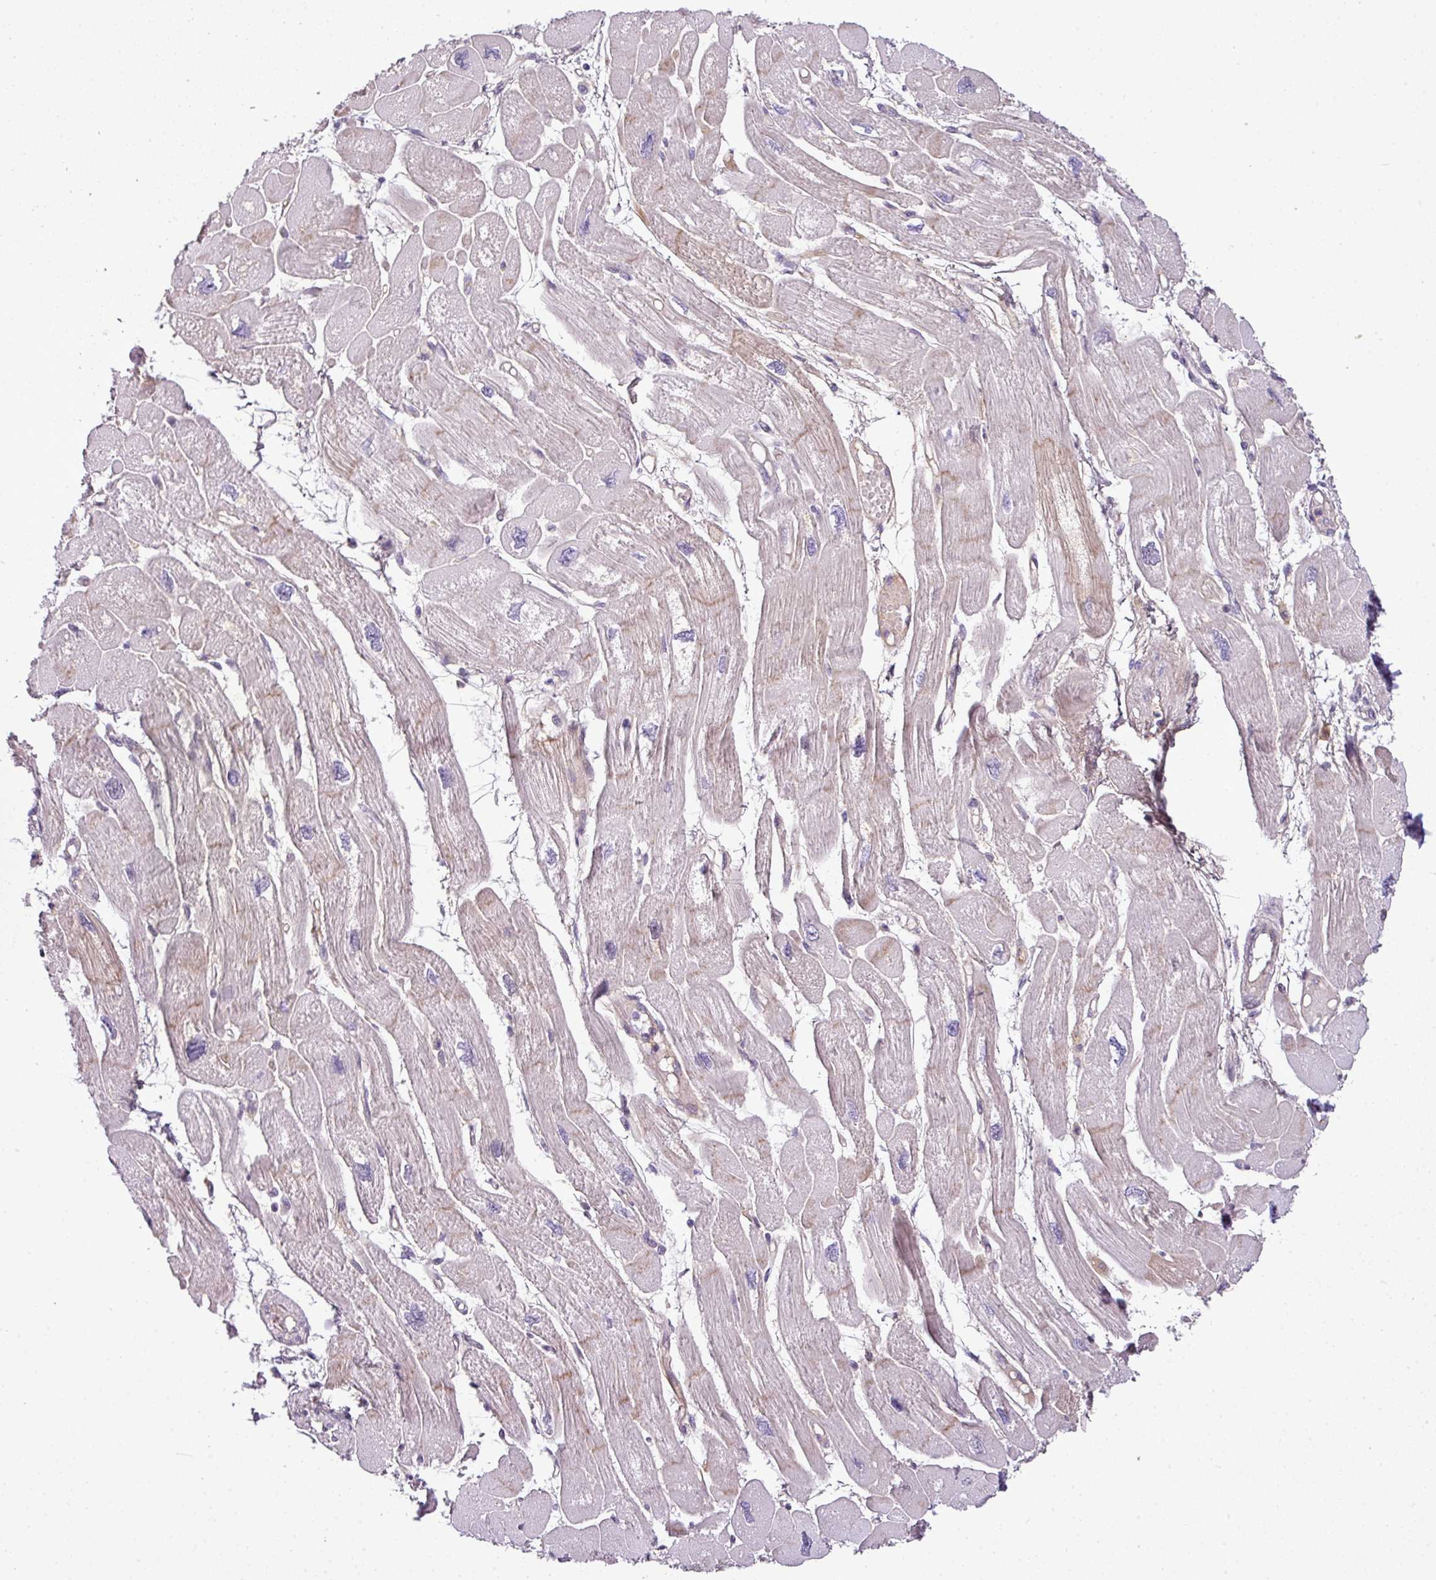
{"staining": {"intensity": "moderate", "quantity": "<25%", "location": "cytoplasmic/membranous"}, "tissue": "heart muscle", "cell_type": "Cardiomyocytes", "image_type": "normal", "snomed": [{"axis": "morphology", "description": "Normal tissue, NOS"}, {"axis": "topography", "description": "Heart"}], "caption": "Immunohistochemistry (DAB (3,3'-diaminobenzidine)) staining of benign heart muscle shows moderate cytoplasmic/membranous protein staining in about <25% of cardiomyocytes. (Stains: DAB (3,3'-diaminobenzidine) in brown, nuclei in blue, Microscopy: brightfield microscopy at high magnification).", "gene": "C4A", "patient": {"sex": "male", "age": 42}}